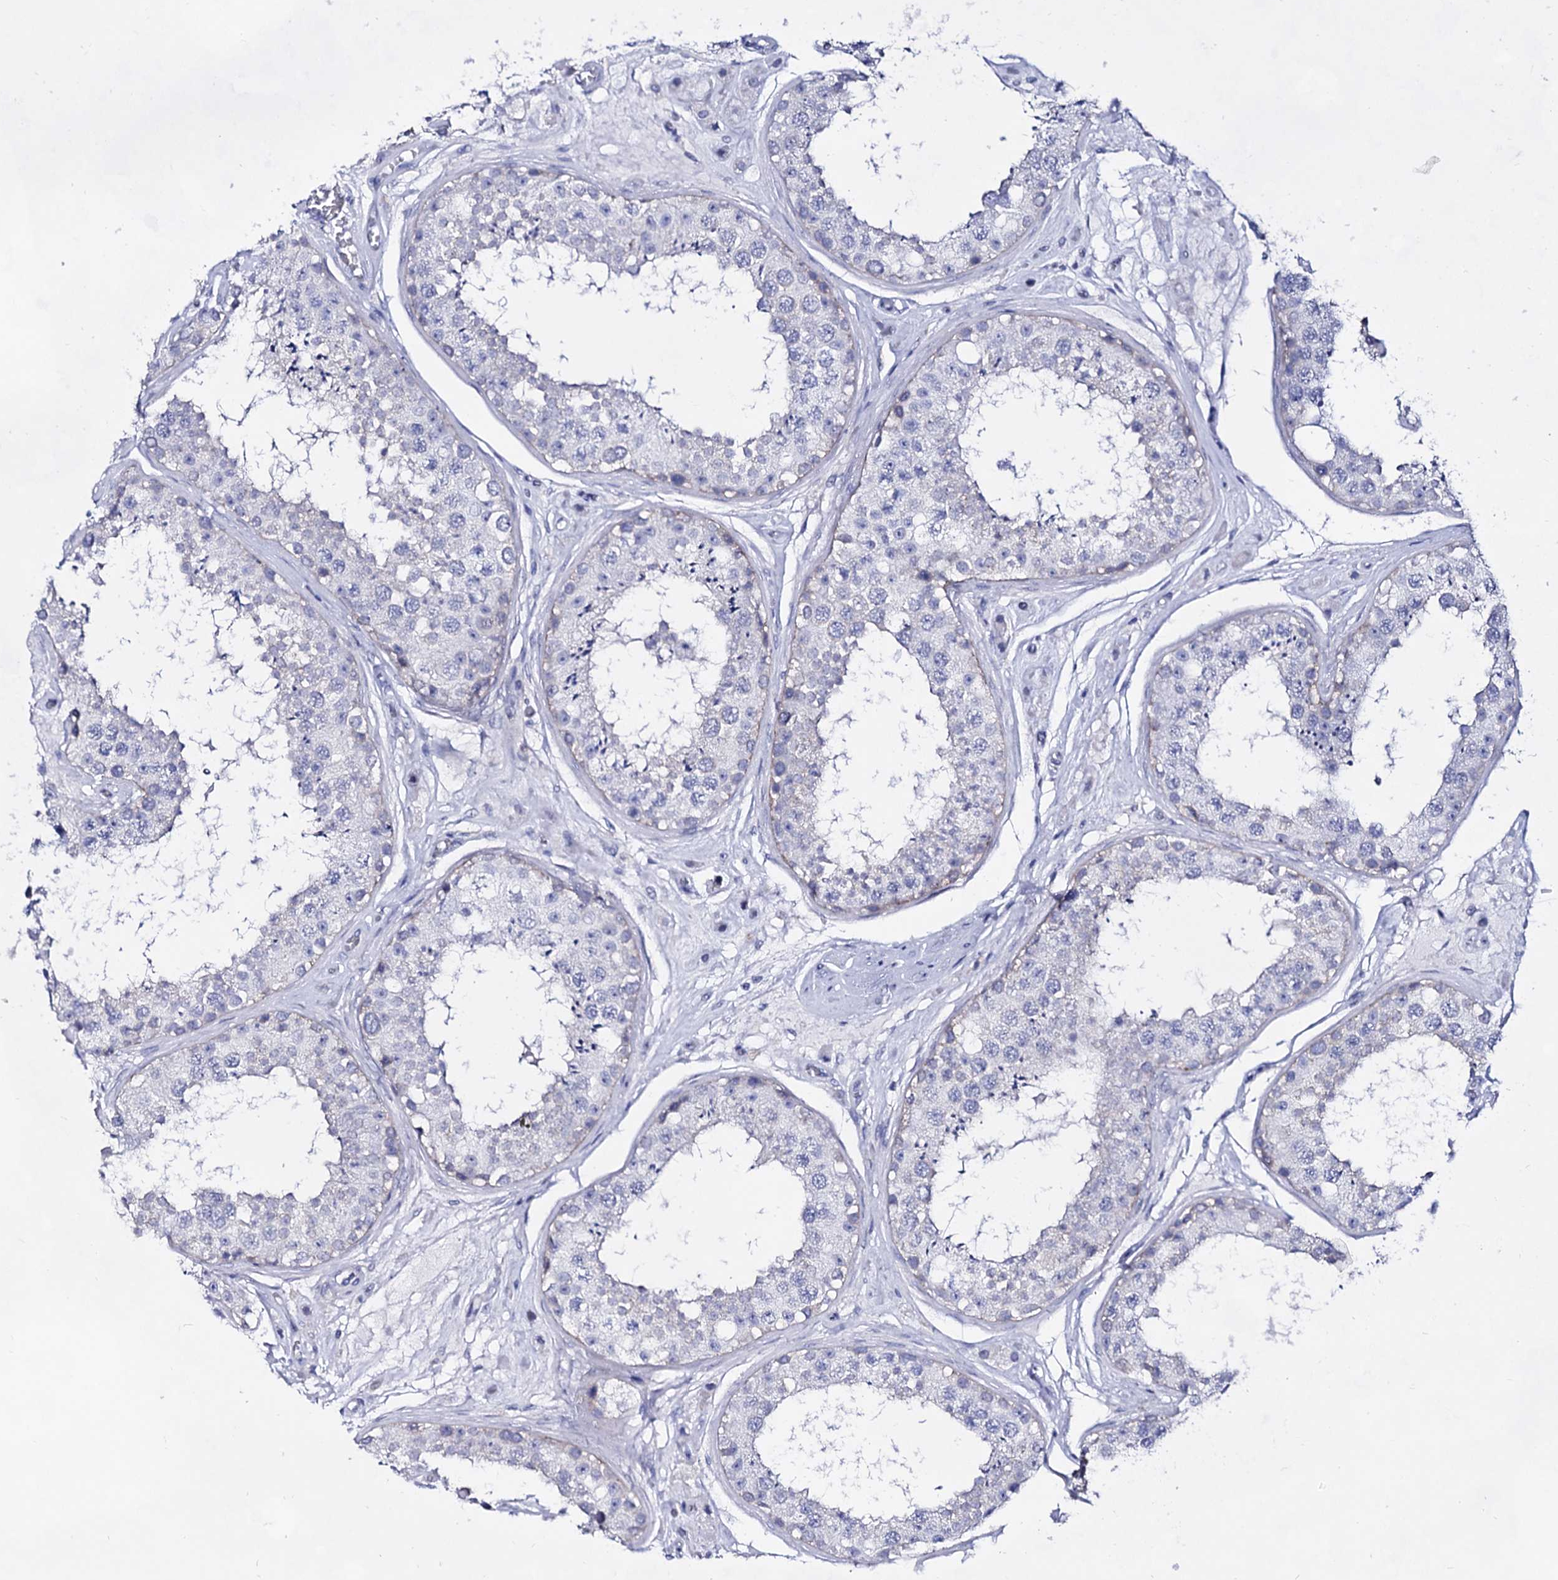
{"staining": {"intensity": "weak", "quantity": "<25%", "location": "cytoplasmic/membranous"}, "tissue": "testis", "cell_type": "Cells in seminiferous ducts", "image_type": "normal", "snomed": [{"axis": "morphology", "description": "Normal tissue, NOS"}, {"axis": "topography", "description": "Testis"}], "caption": "Immunohistochemistry (IHC) of benign human testis reveals no positivity in cells in seminiferous ducts. (Brightfield microscopy of DAB (3,3'-diaminobenzidine) immunohistochemistry (IHC) at high magnification).", "gene": "PLIN1", "patient": {"sex": "male", "age": 25}}